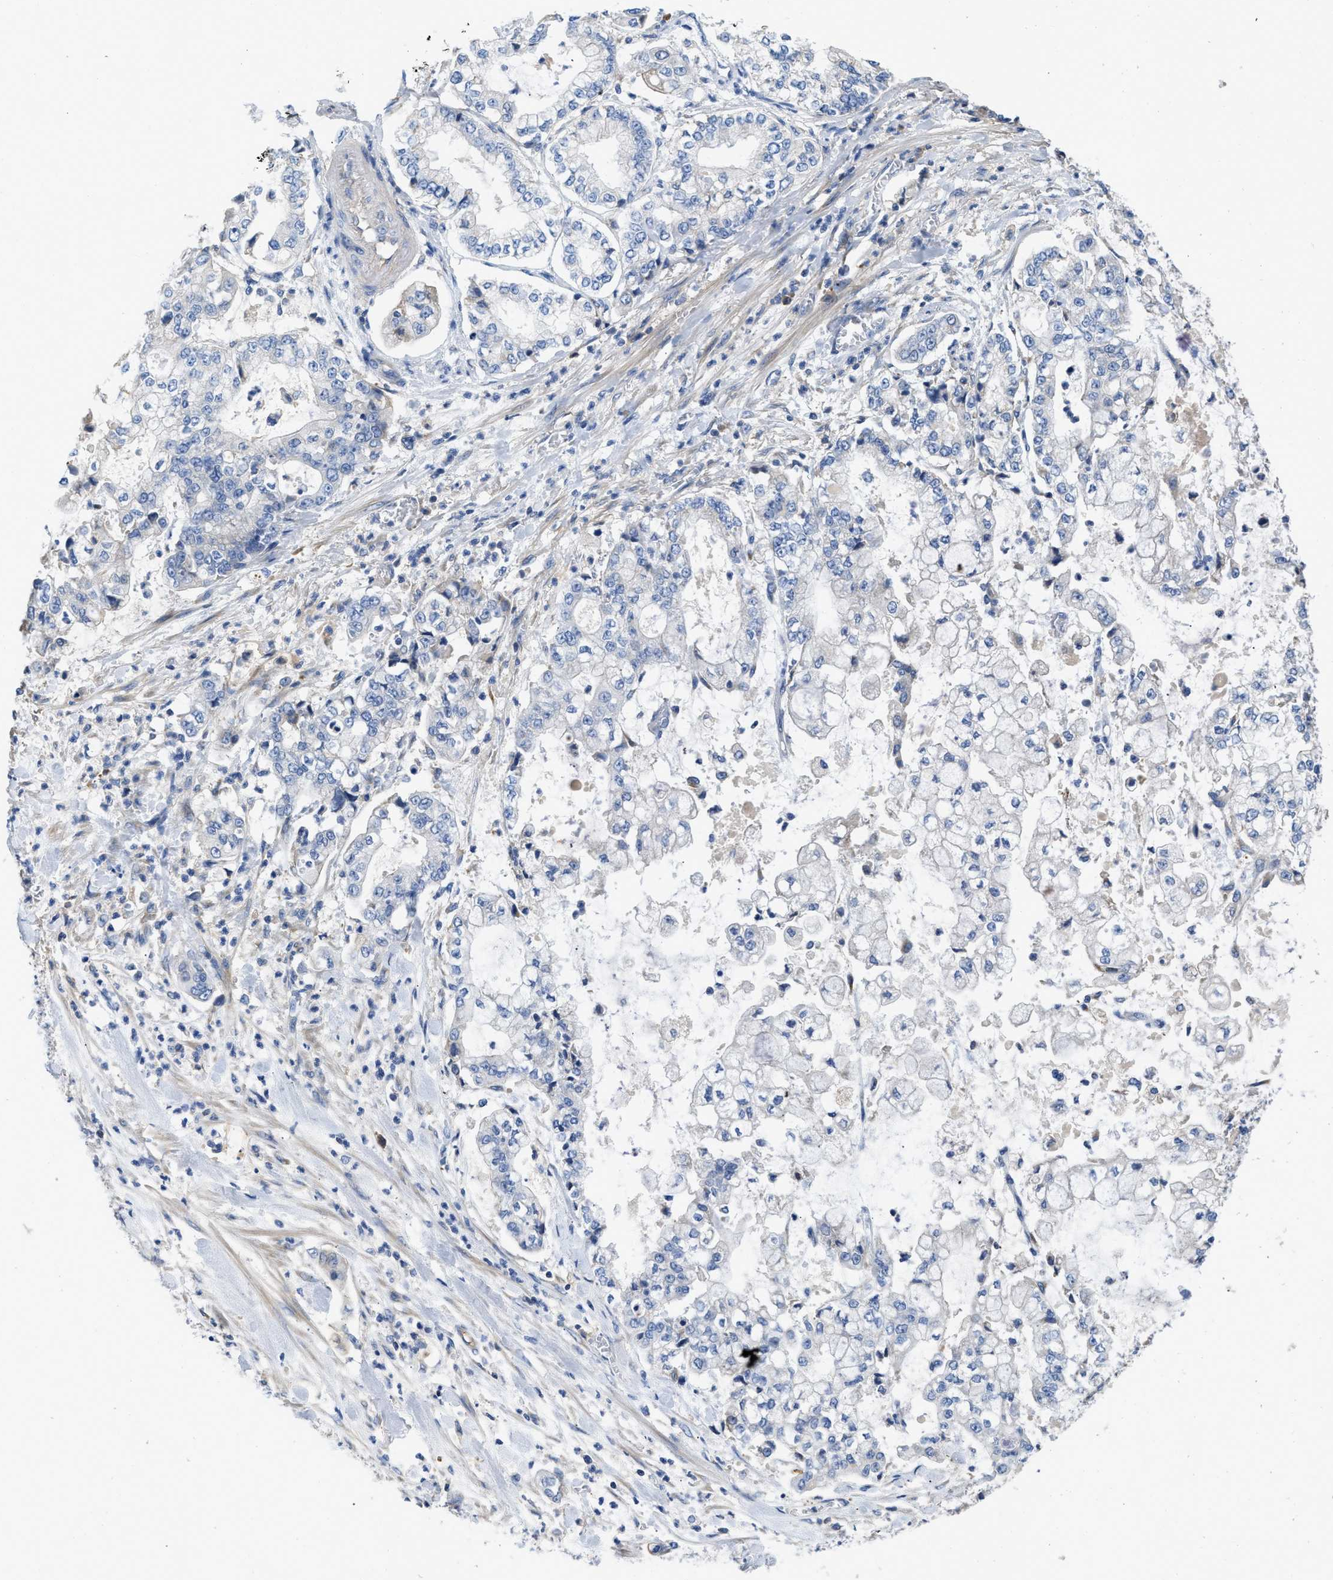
{"staining": {"intensity": "negative", "quantity": "none", "location": "none"}, "tissue": "stomach cancer", "cell_type": "Tumor cells", "image_type": "cancer", "snomed": [{"axis": "morphology", "description": "Adenocarcinoma, NOS"}, {"axis": "topography", "description": "Stomach"}], "caption": "The micrograph displays no staining of tumor cells in adenocarcinoma (stomach). The staining was performed using DAB to visualize the protein expression in brown, while the nuclei were stained in blue with hematoxylin (Magnification: 20x).", "gene": "C1S", "patient": {"sex": "male", "age": 76}}